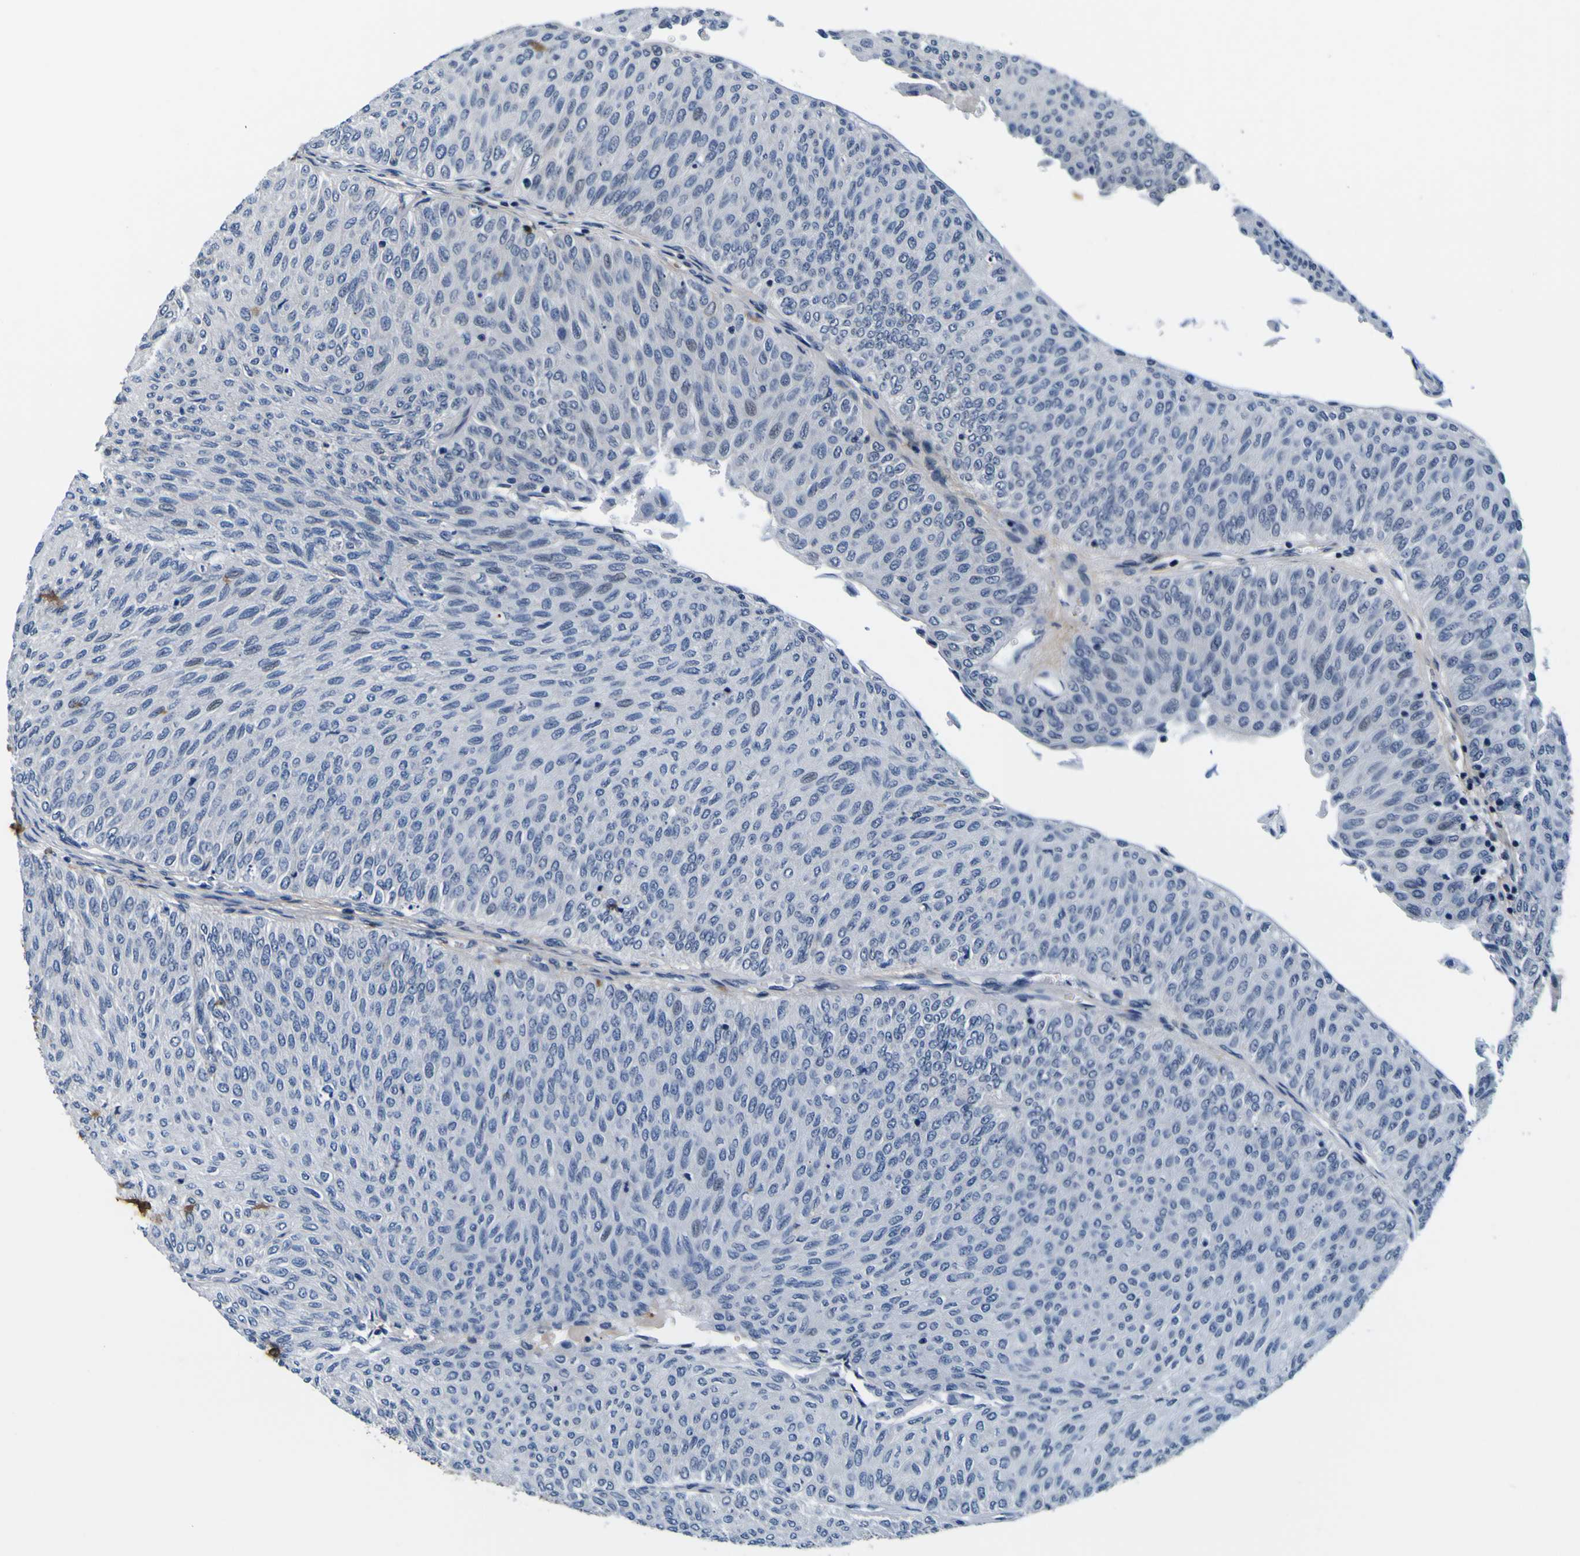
{"staining": {"intensity": "negative", "quantity": "none", "location": "none"}, "tissue": "urothelial cancer", "cell_type": "Tumor cells", "image_type": "cancer", "snomed": [{"axis": "morphology", "description": "Urothelial carcinoma, High grade"}, {"axis": "topography", "description": "Urinary bladder"}], "caption": "High magnification brightfield microscopy of urothelial cancer stained with DAB (brown) and counterstained with hematoxylin (blue): tumor cells show no significant expression.", "gene": "POSTN", "patient": {"sex": "male", "age": 74}}